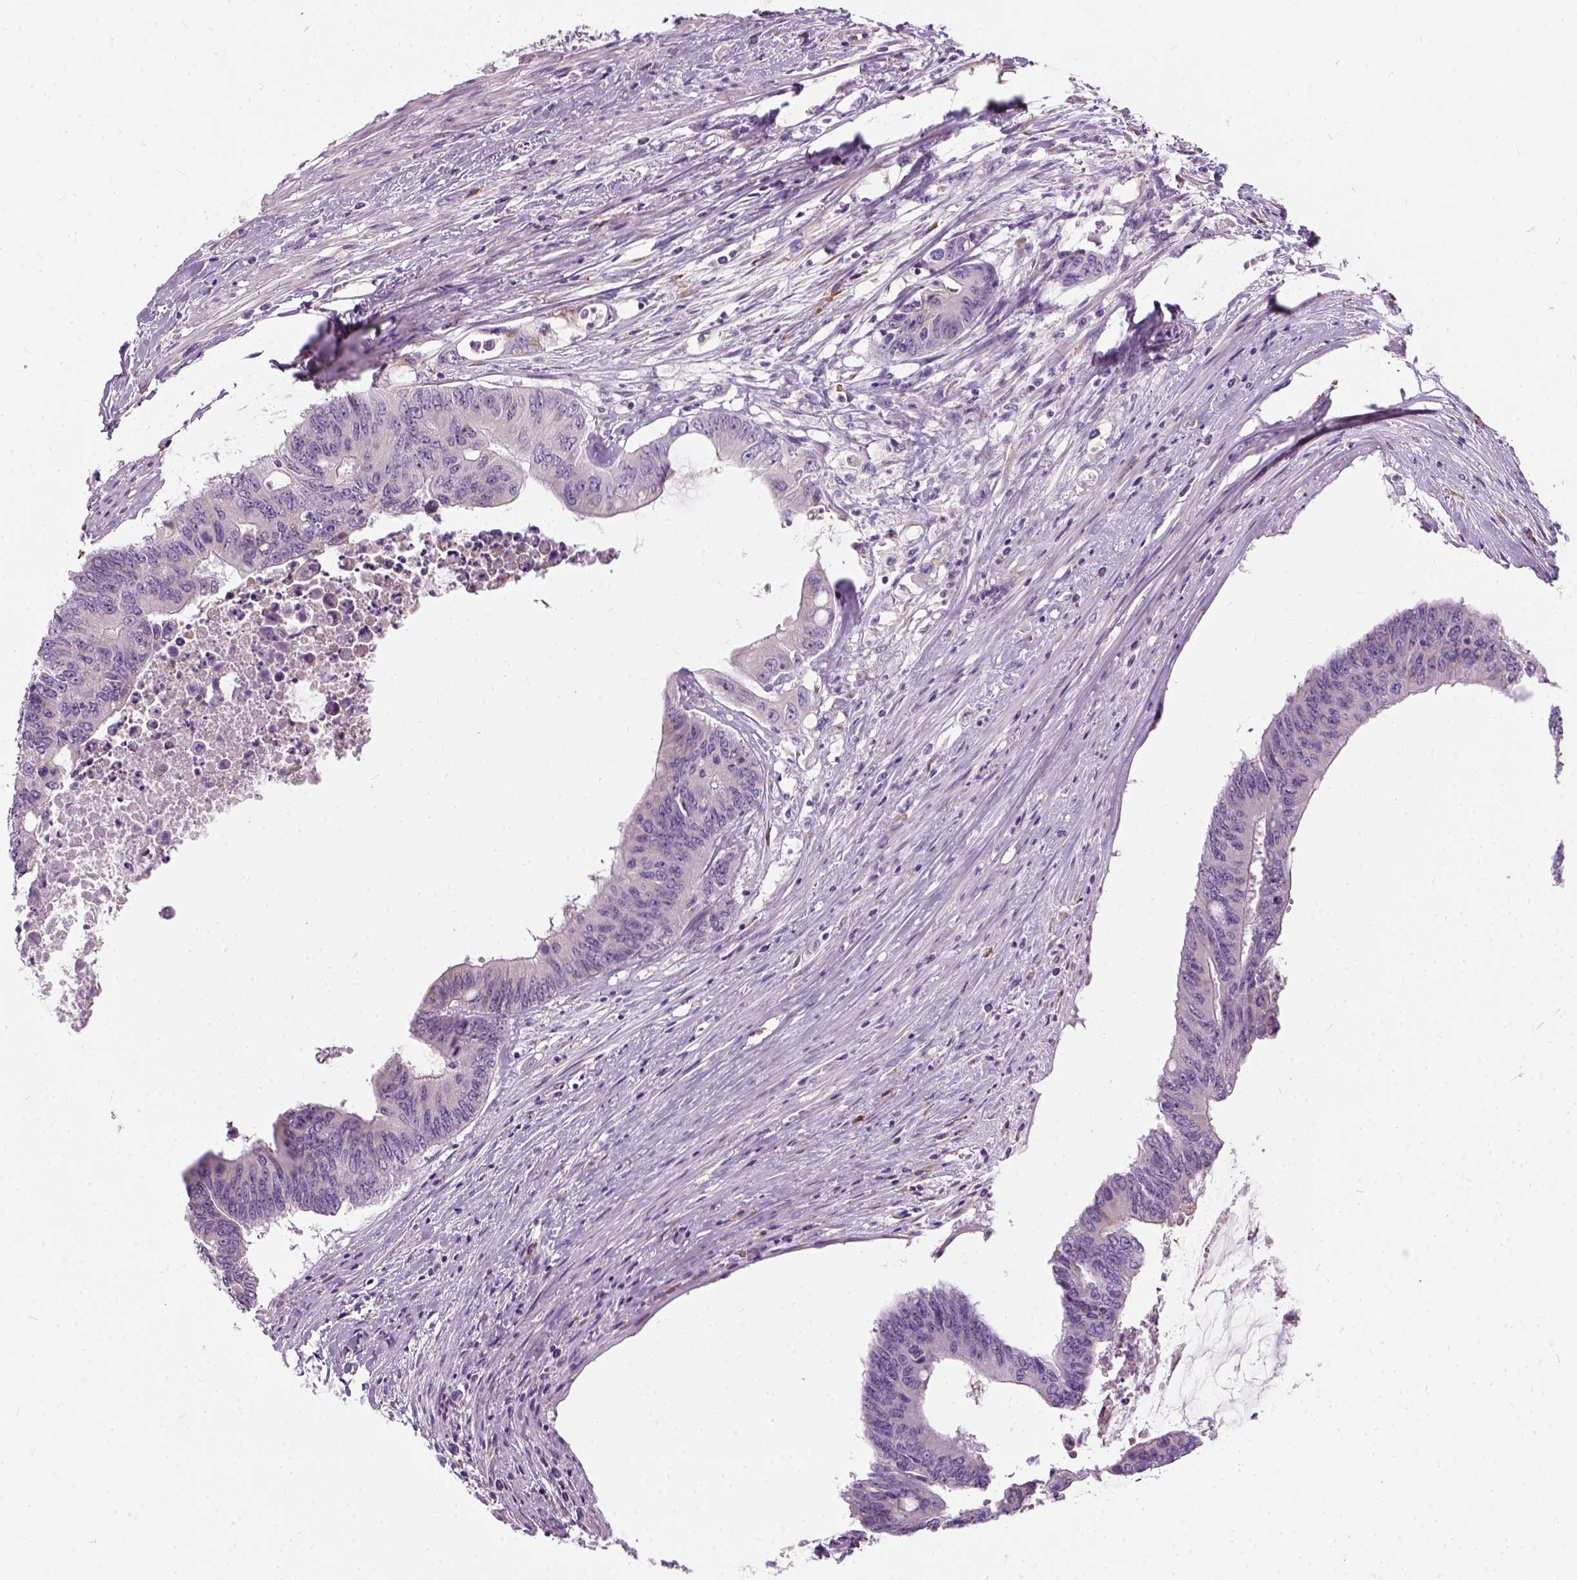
{"staining": {"intensity": "negative", "quantity": "none", "location": "none"}, "tissue": "colorectal cancer", "cell_type": "Tumor cells", "image_type": "cancer", "snomed": [{"axis": "morphology", "description": "Adenocarcinoma, NOS"}, {"axis": "topography", "description": "Rectum"}], "caption": "Immunohistochemistry (IHC) of human colorectal cancer (adenocarcinoma) displays no staining in tumor cells.", "gene": "TRIM72", "patient": {"sex": "male", "age": 59}}